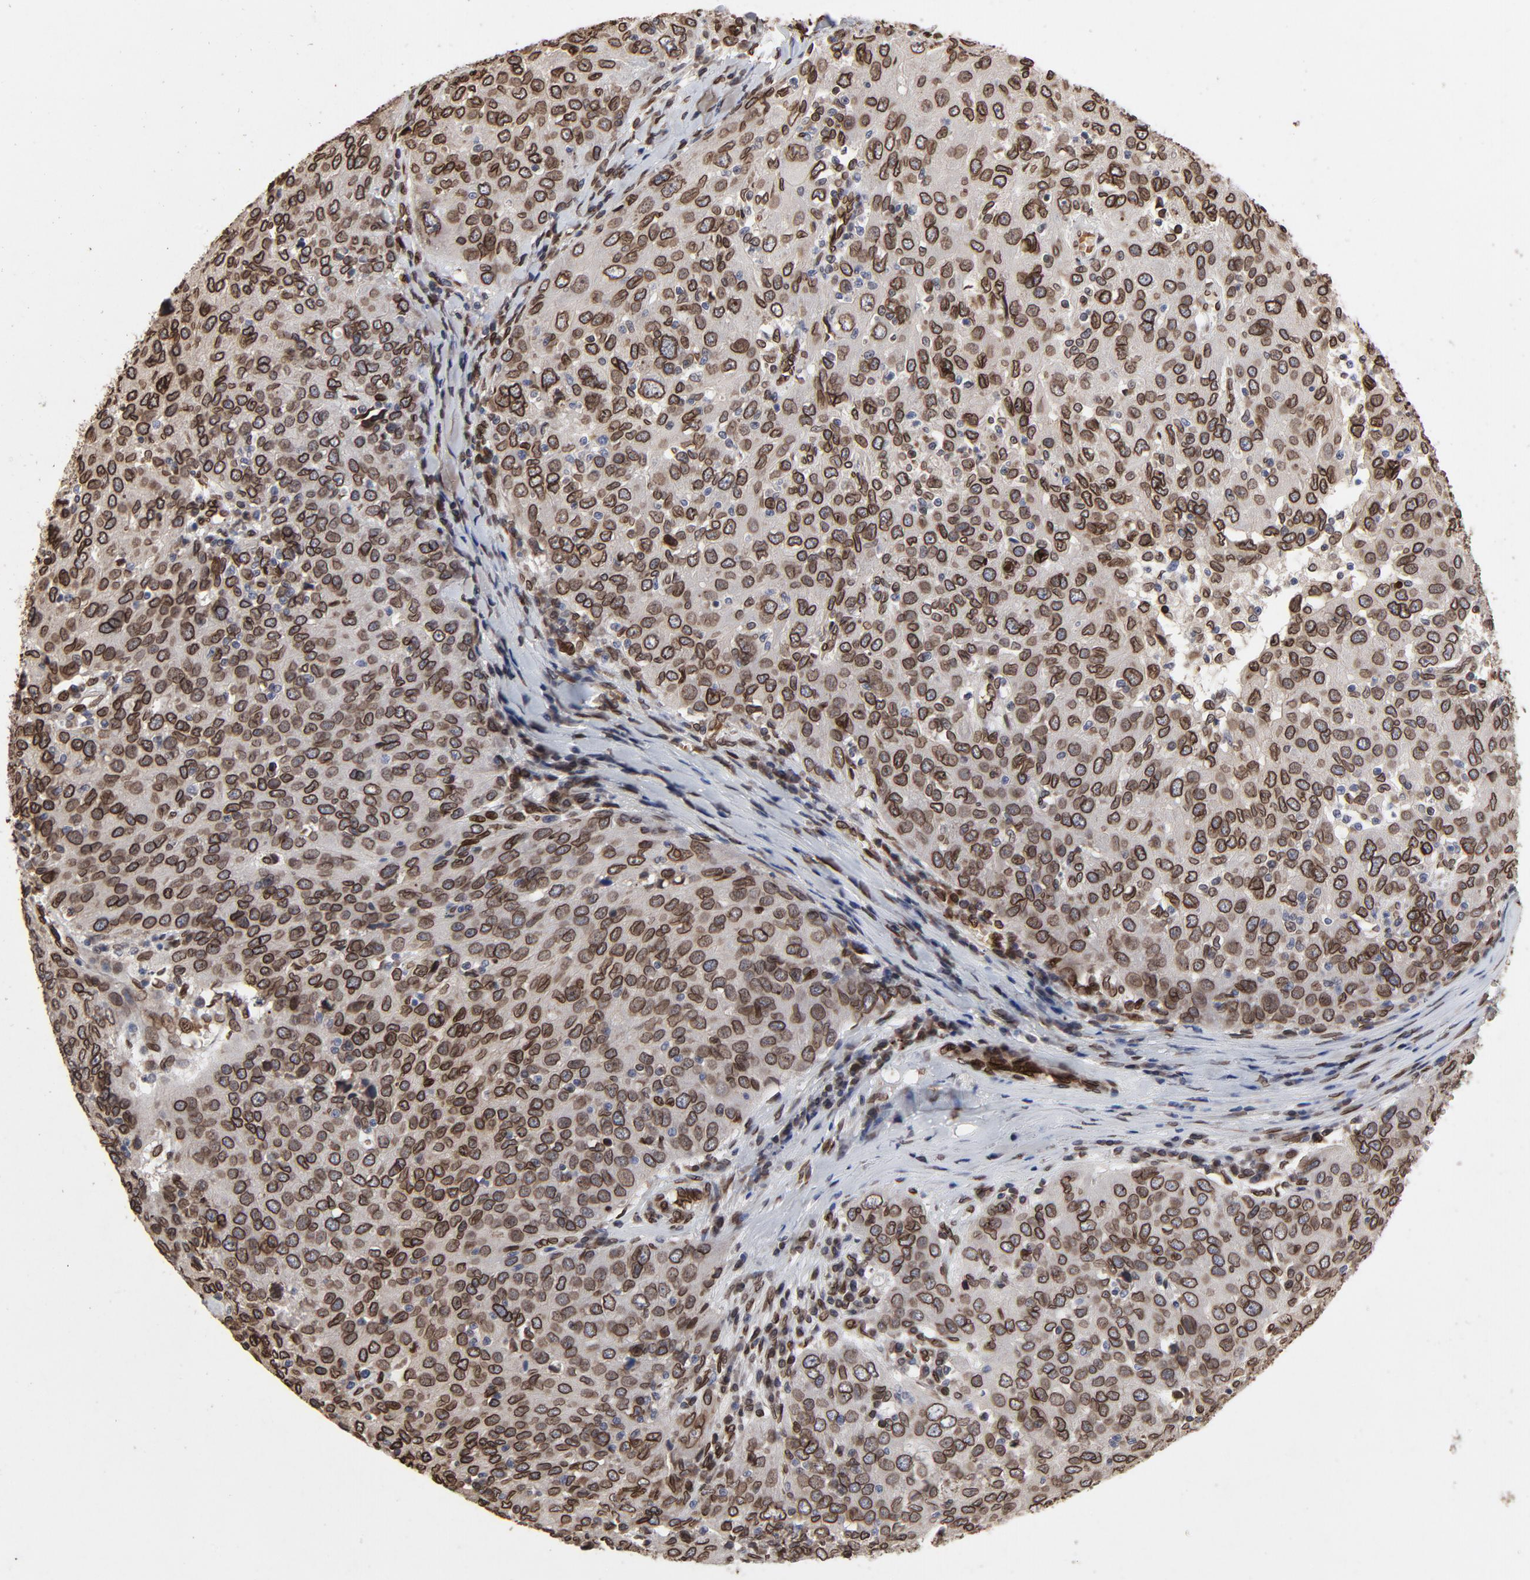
{"staining": {"intensity": "strong", "quantity": ">75%", "location": "cytoplasmic/membranous,nuclear"}, "tissue": "ovarian cancer", "cell_type": "Tumor cells", "image_type": "cancer", "snomed": [{"axis": "morphology", "description": "Carcinoma, endometroid"}, {"axis": "topography", "description": "Ovary"}], "caption": "Human ovarian cancer stained with a brown dye displays strong cytoplasmic/membranous and nuclear positive positivity in approximately >75% of tumor cells.", "gene": "LMNA", "patient": {"sex": "female", "age": 50}}